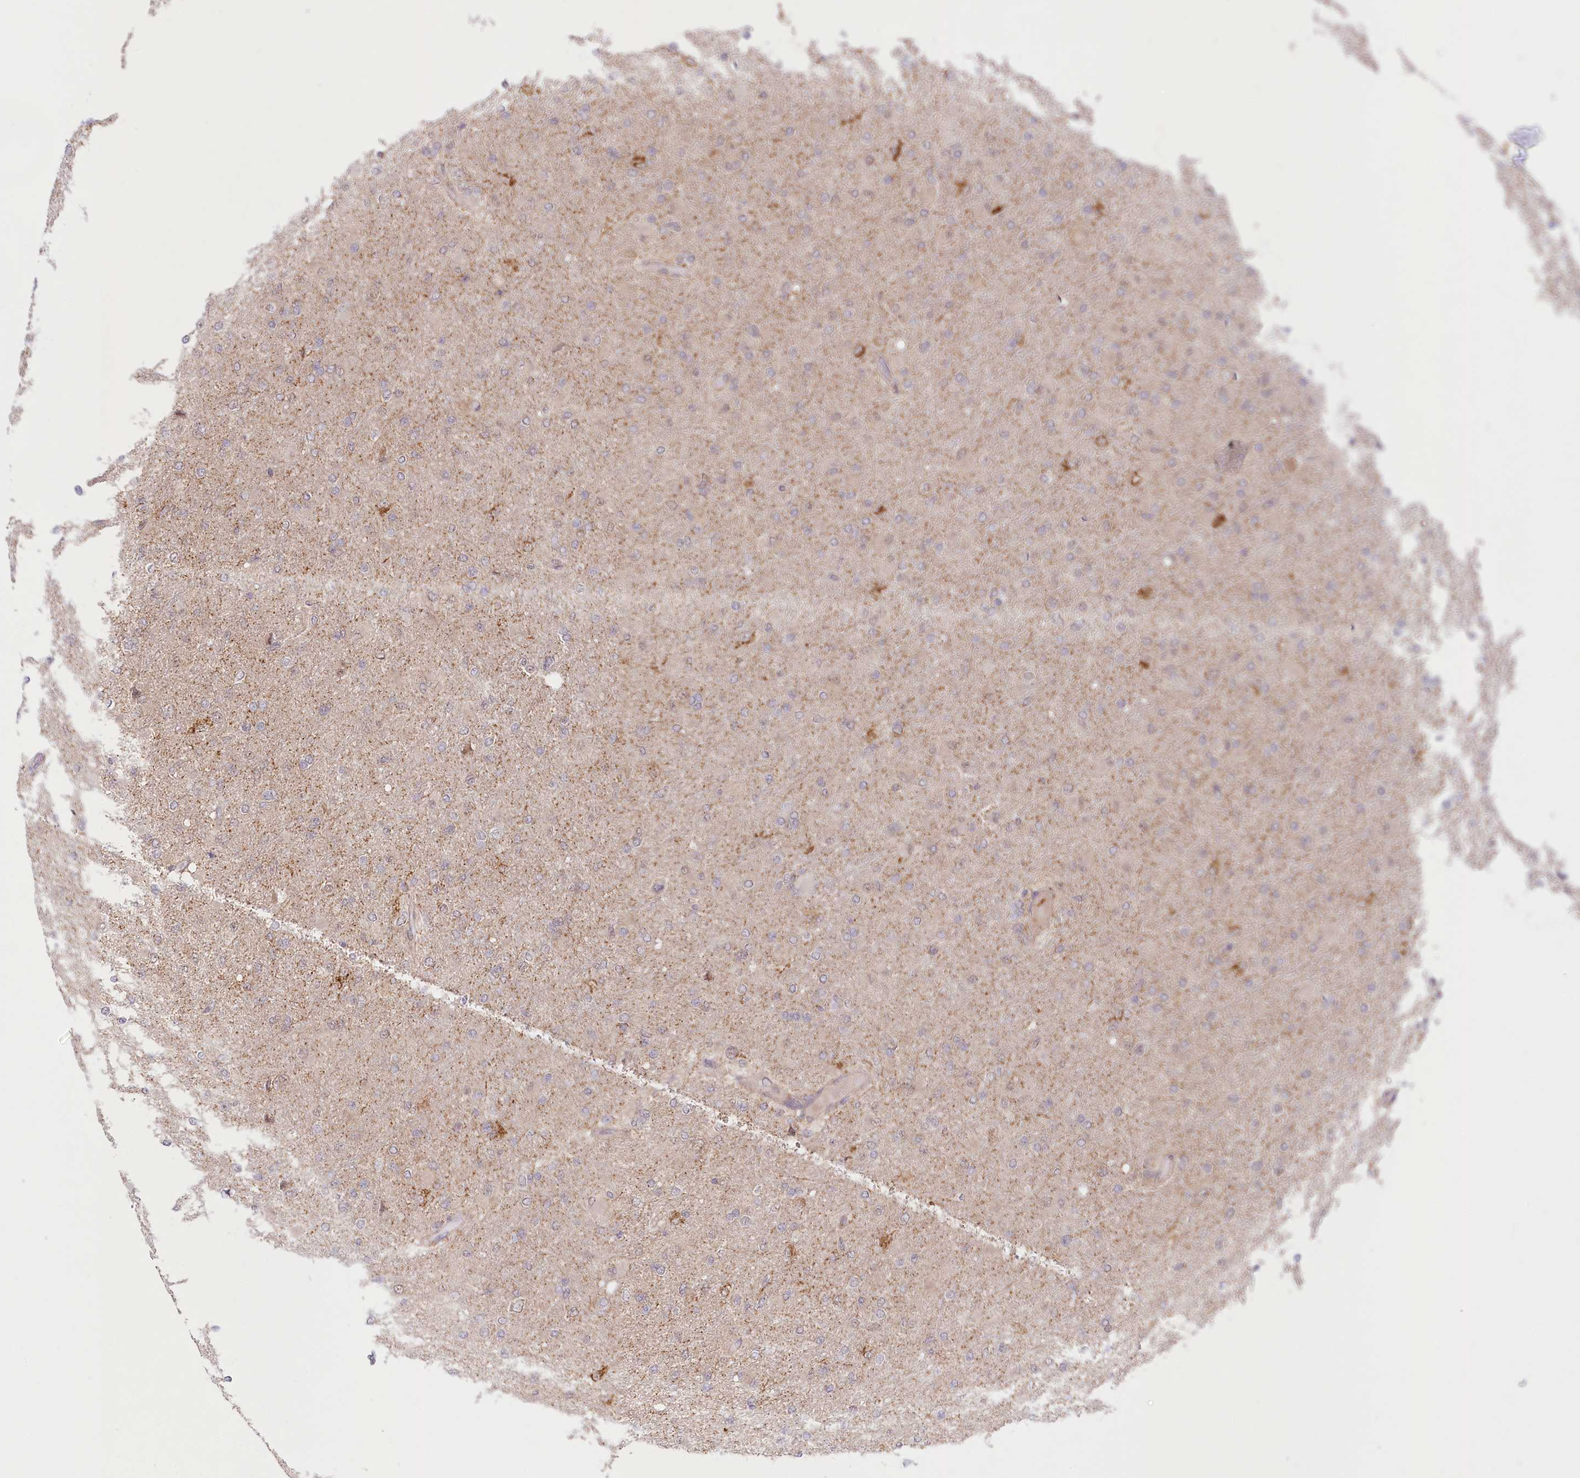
{"staining": {"intensity": "negative", "quantity": "none", "location": "none"}, "tissue": "glioma", "cell_type": "Tumor cells", "image_type": "cancer", "snomed": [{"axis": "morphology", "description": "Glioma, malignant, High grade"}, {"axis": "topography", "description": "Cerebral cortex"}], "caption": "Glioma stained for a protein using immunohistochemistry (IHC) demonstrates no expression tumor cells.", "gene": "RTN4IP1", "patient": {"sex": "female", "age": 36}}